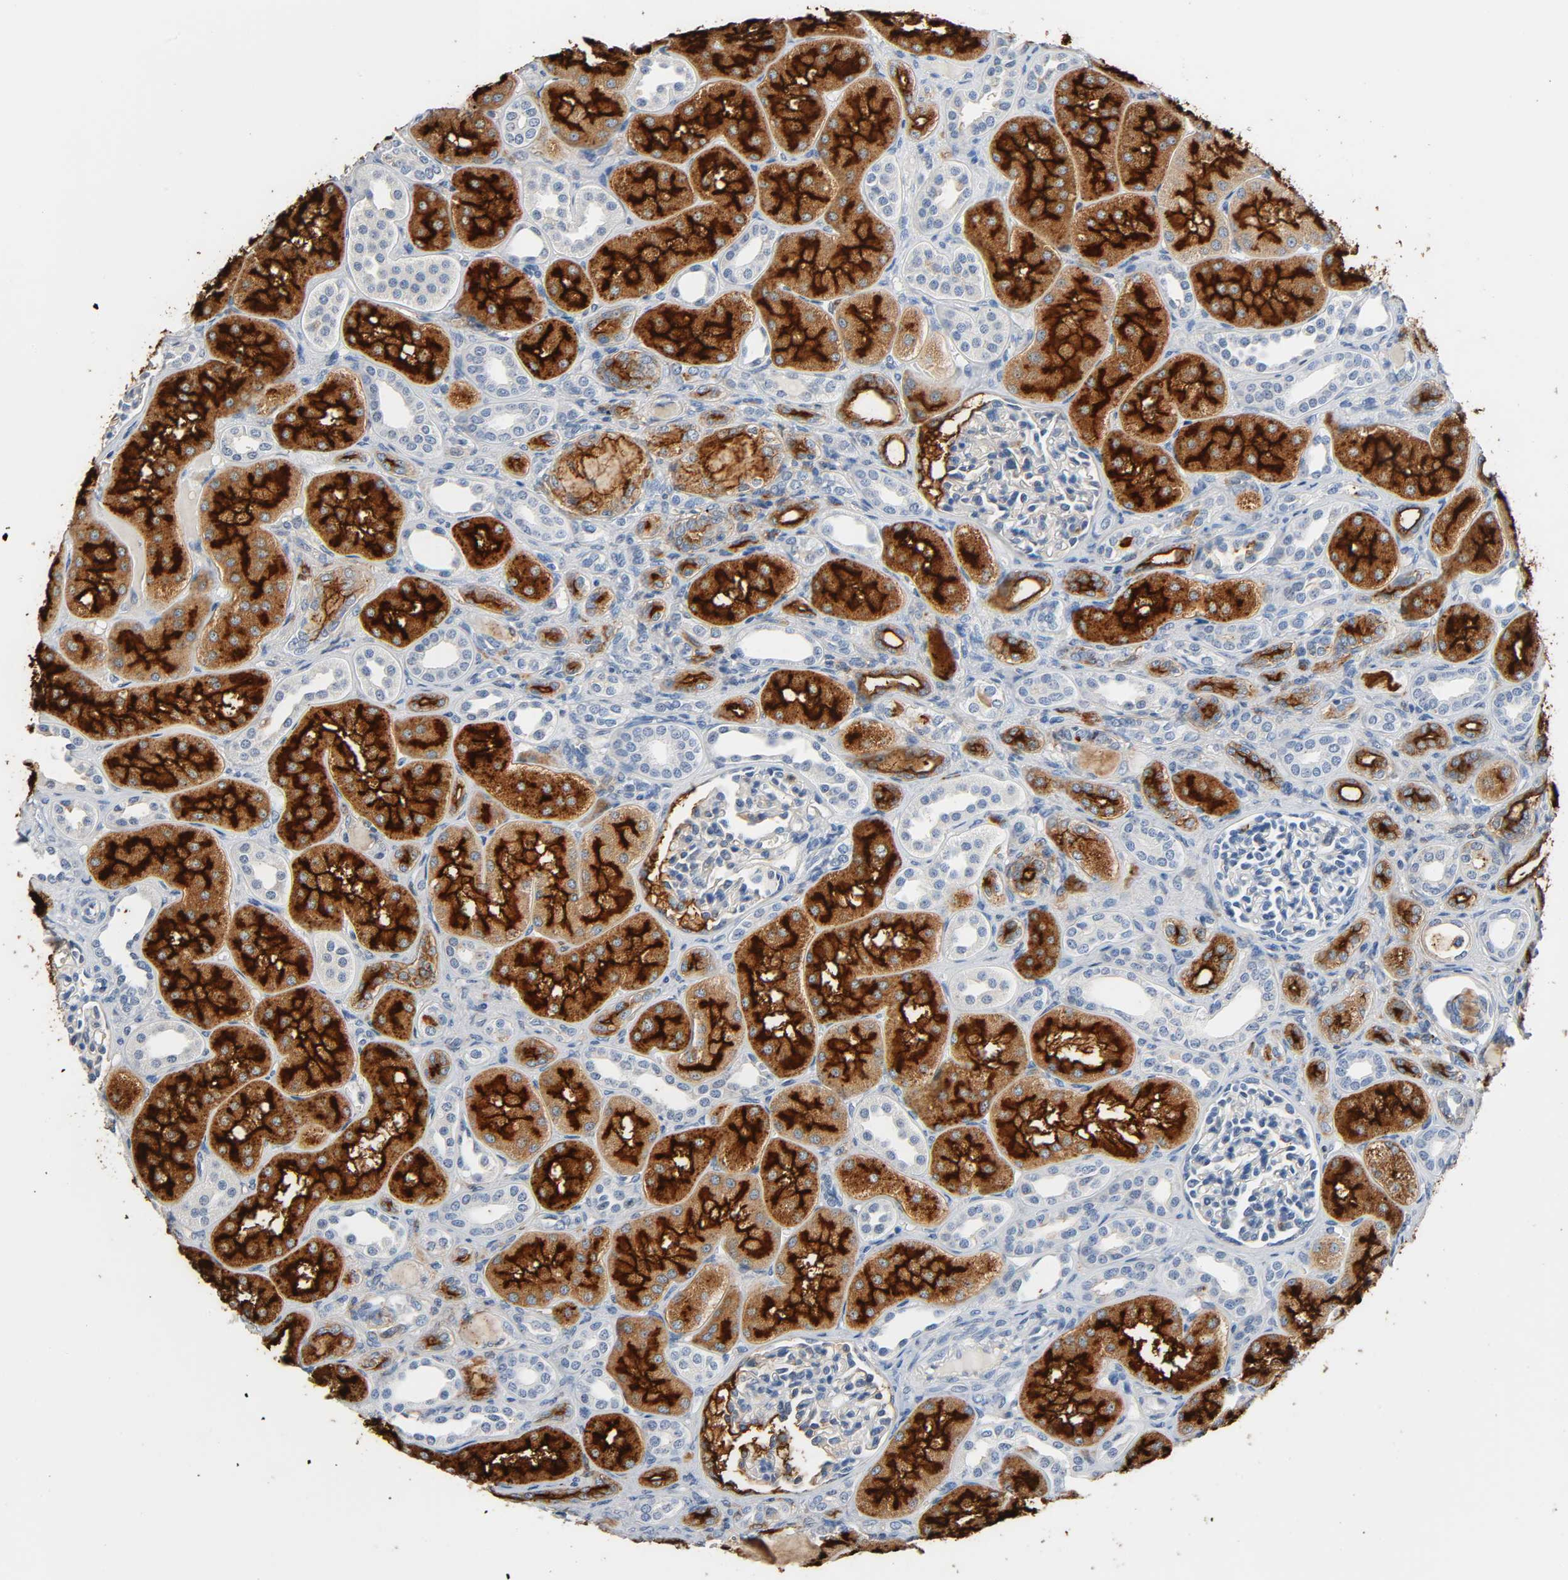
{"staining": {"intensity": "weak", "quantity": "<25%", "location": "cytoplasmic/membranous"}, "tissue": "kidney", "cell_type": "Cells in glomeruli", "image_type": "normal", "snomed": [{"axis": "morphology", "description": "Normal tissue, NOS"}, {"axis": "topography", "description": "Kidney"}], "caption": "Cells in glomeruli show no significant positivity in normal kidney. (DAB (3,3'-diaminobenzidine) IHC with hematoxylin counter stain).", "gene": "ANPEP", "patient": {"sex": "male", "age": 7}}